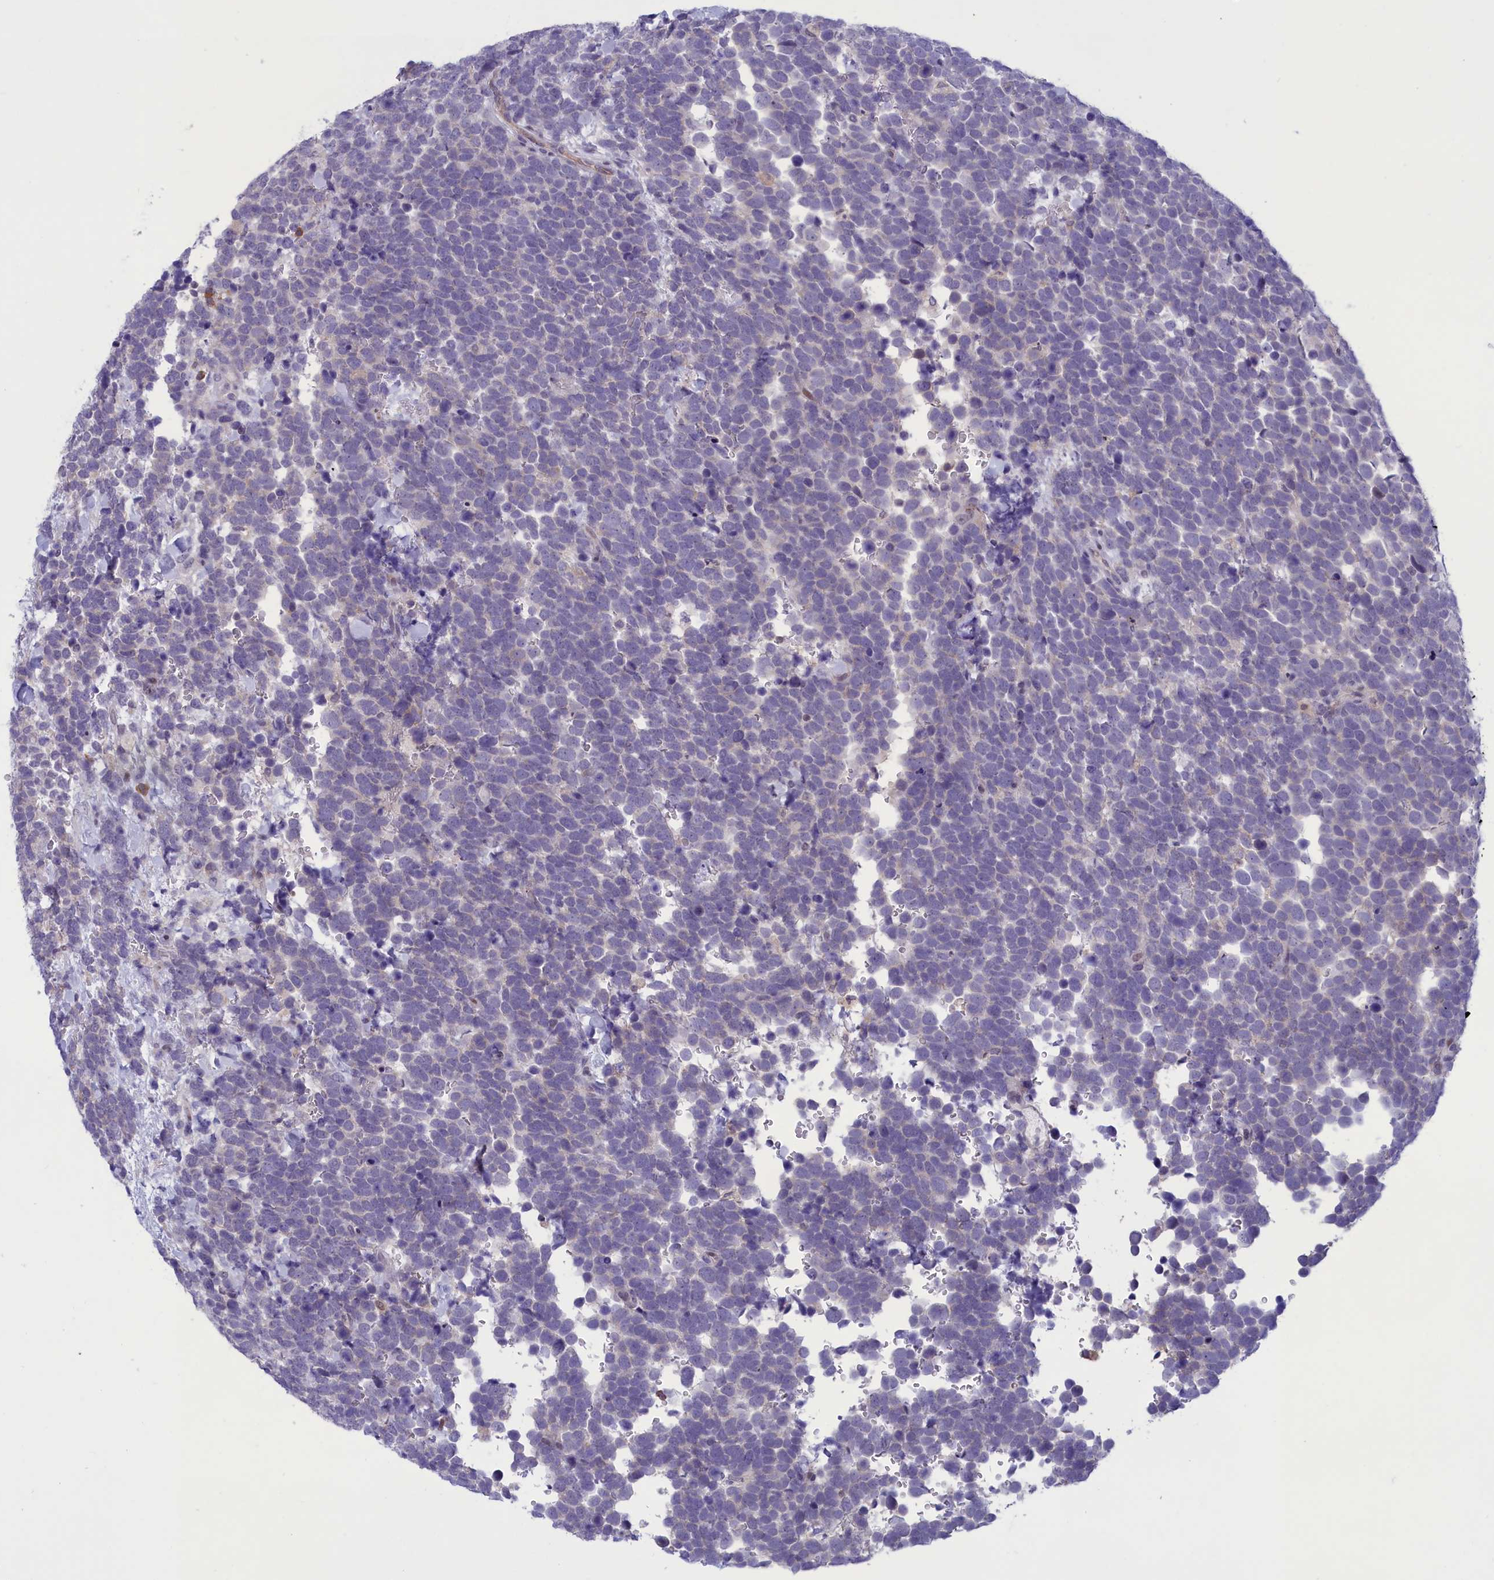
{"staining": {"intensity": "negative", "quantity": "none", "location": "none"}, "tissue": "urothelial cancer", "cell_type": "Tumor cells", "image_type": "cancer", "snomed": [{"axis": "morphology", "description": "Urothelial carcinoma, High grade"}, {"axis": "topography", "description": "Urinary bladder"}], "caption": "Image shows no significant protein expression in tumor cells of urothelial cancer.", "gene": "CORO2A", "patient": {"sex": "female", "age": 82}}